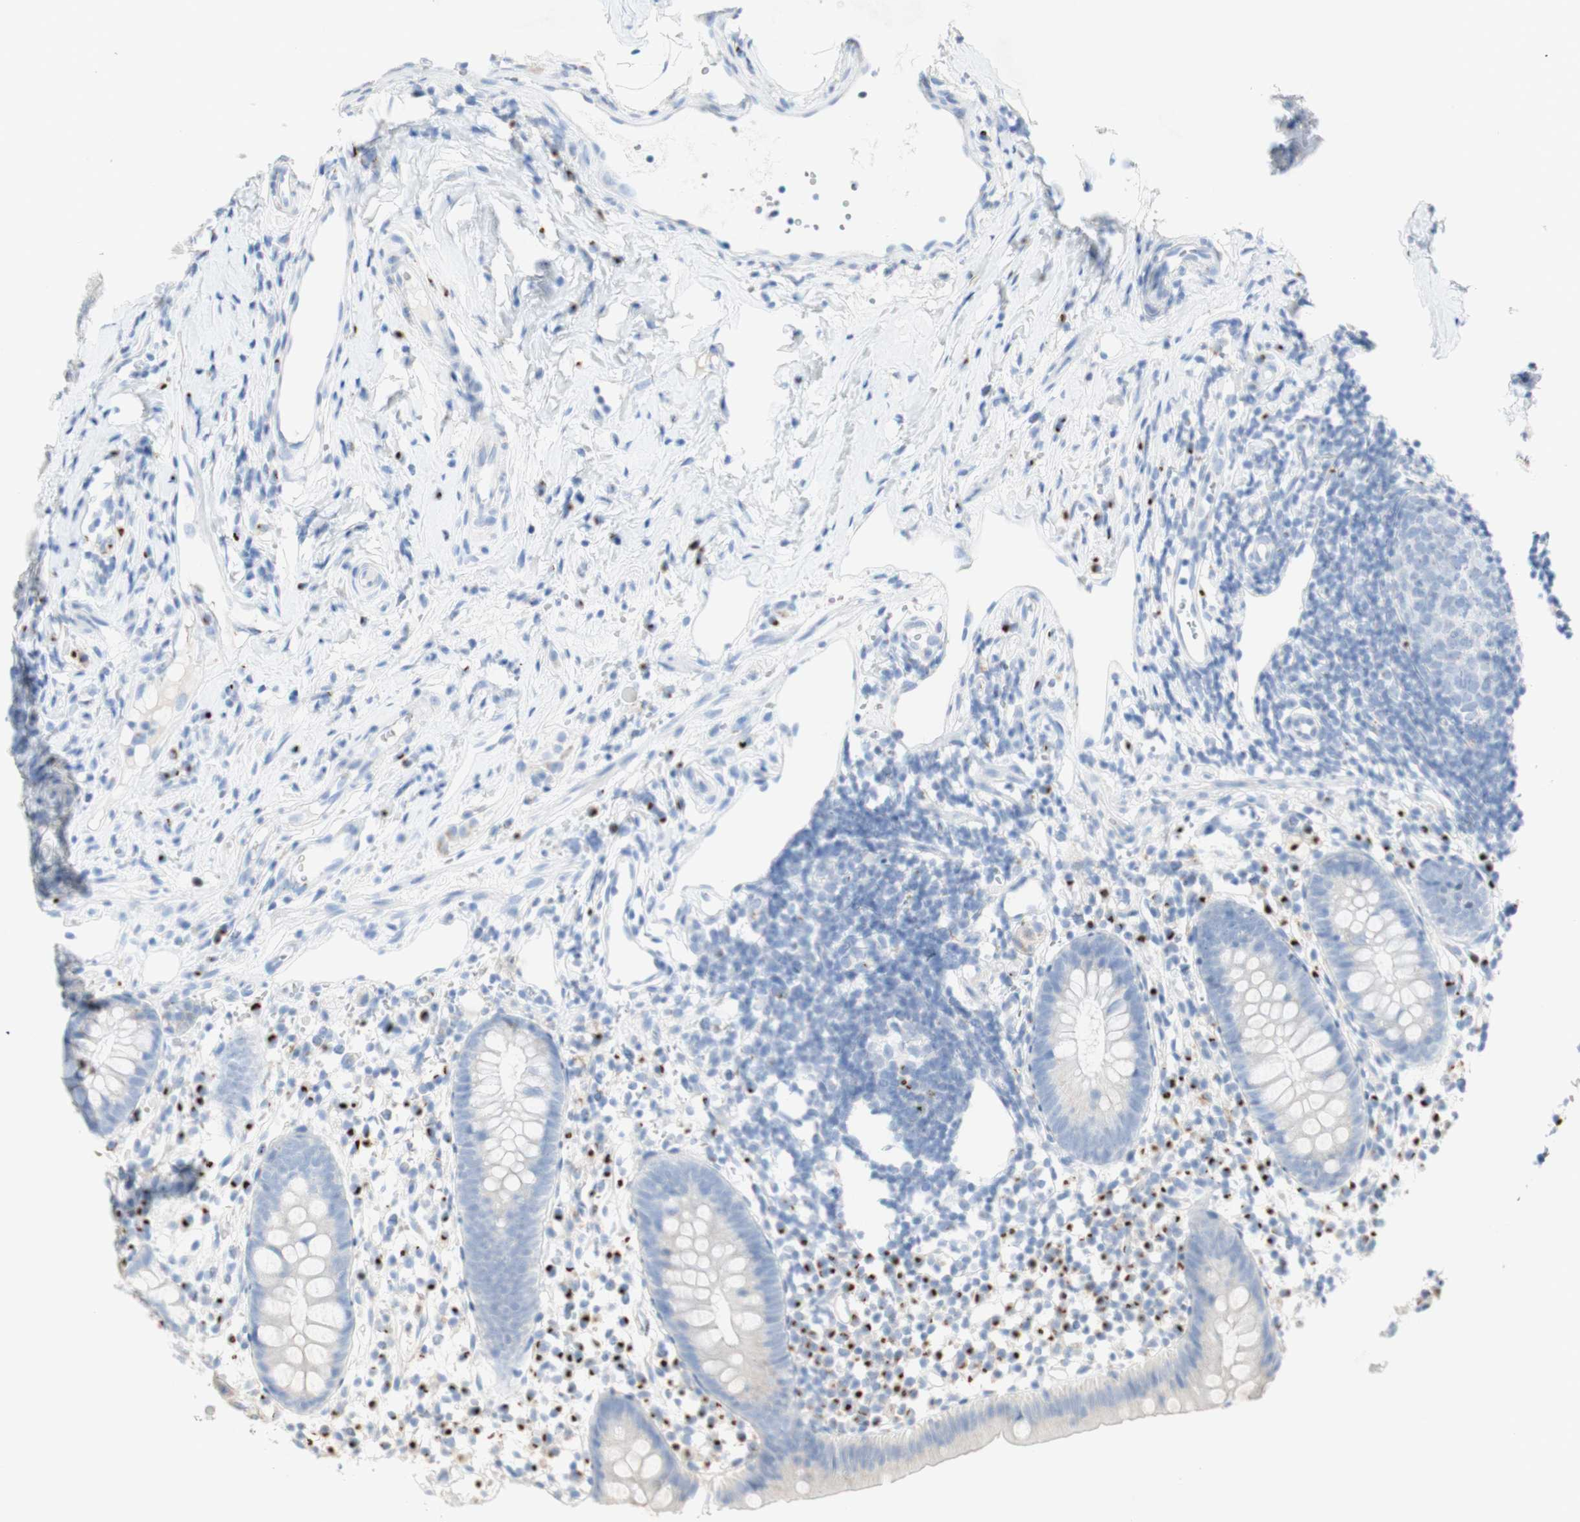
{"staining": {"intensity": "negative", "quantity": "none", "location": "none"}, "tissue": "appendix", "cell_type": "Glandular cells", "image_type": "normal", "snomed": [{"axis": "morphology", "description": "Normal tissue, NOS"}, {"axis": "topography", "description": "Appendix"}], "caption": "The histopathology image shows no significant positivity in glandular cells of appendix.", "gene": "MANEA", "patient": {"sex": "female", "age": 20}}